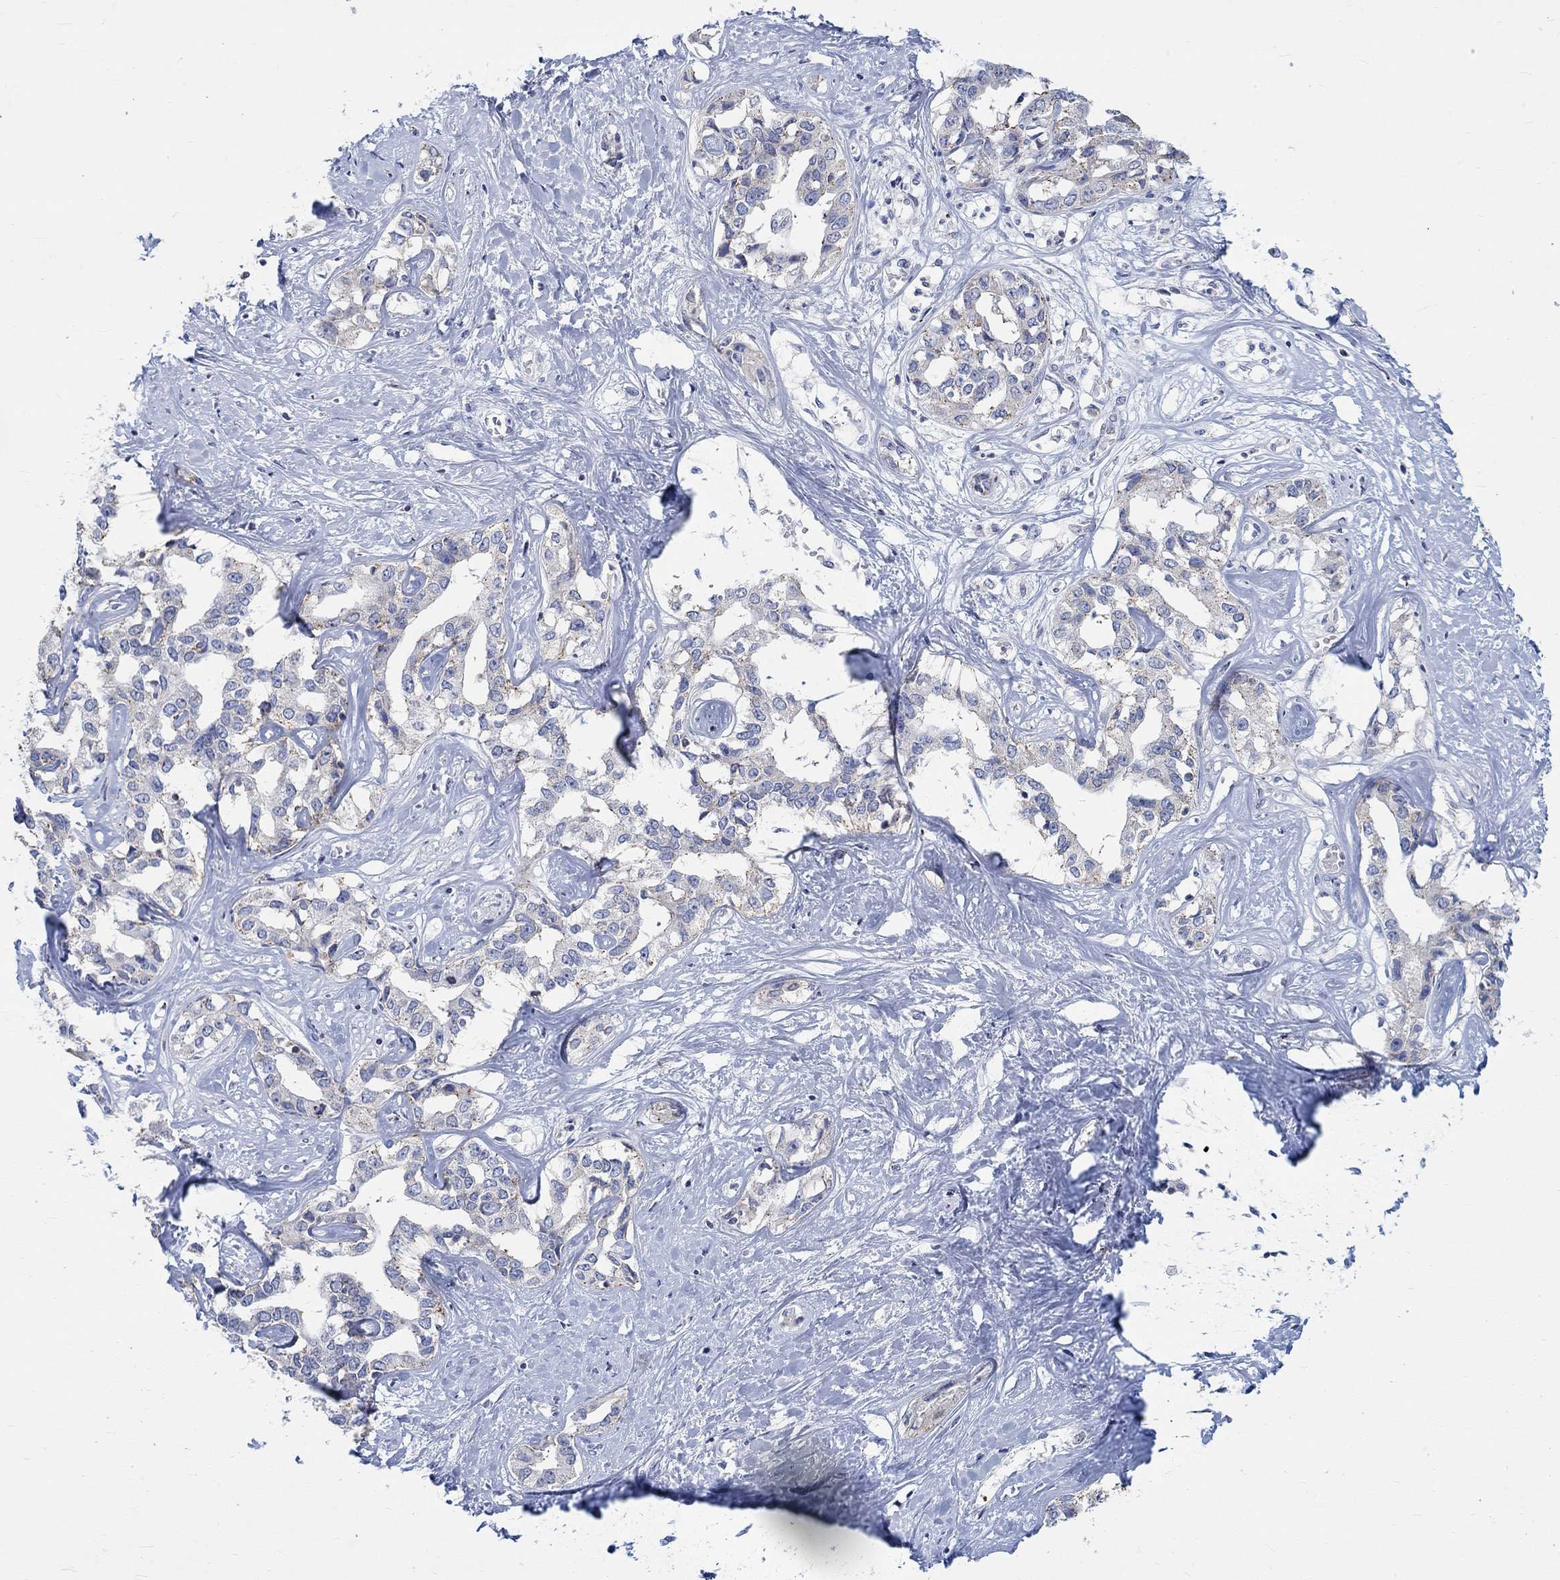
{"staining": {"intensity": "negative", "quantity": "none", "location": "none"}, "tissue": "liver cancer", "cell_type": "Tumor cells", "image_type": "cancer", "snomed": [{"axis": "morphology", "description": "Cholangiocarcinoma"}, {"axis": "topography", "description": "Liver"}], "caption": "Immunohistochemistry histopathology image of neoplastic tissue: liver cancer (cholangiocarcinoma) stained with DAB (3,3'-diaminobenzidine) shows no significant protein expression in tumor cells.", "gene": "NAV3", "patient": {"sex": "male", "age": 59}}